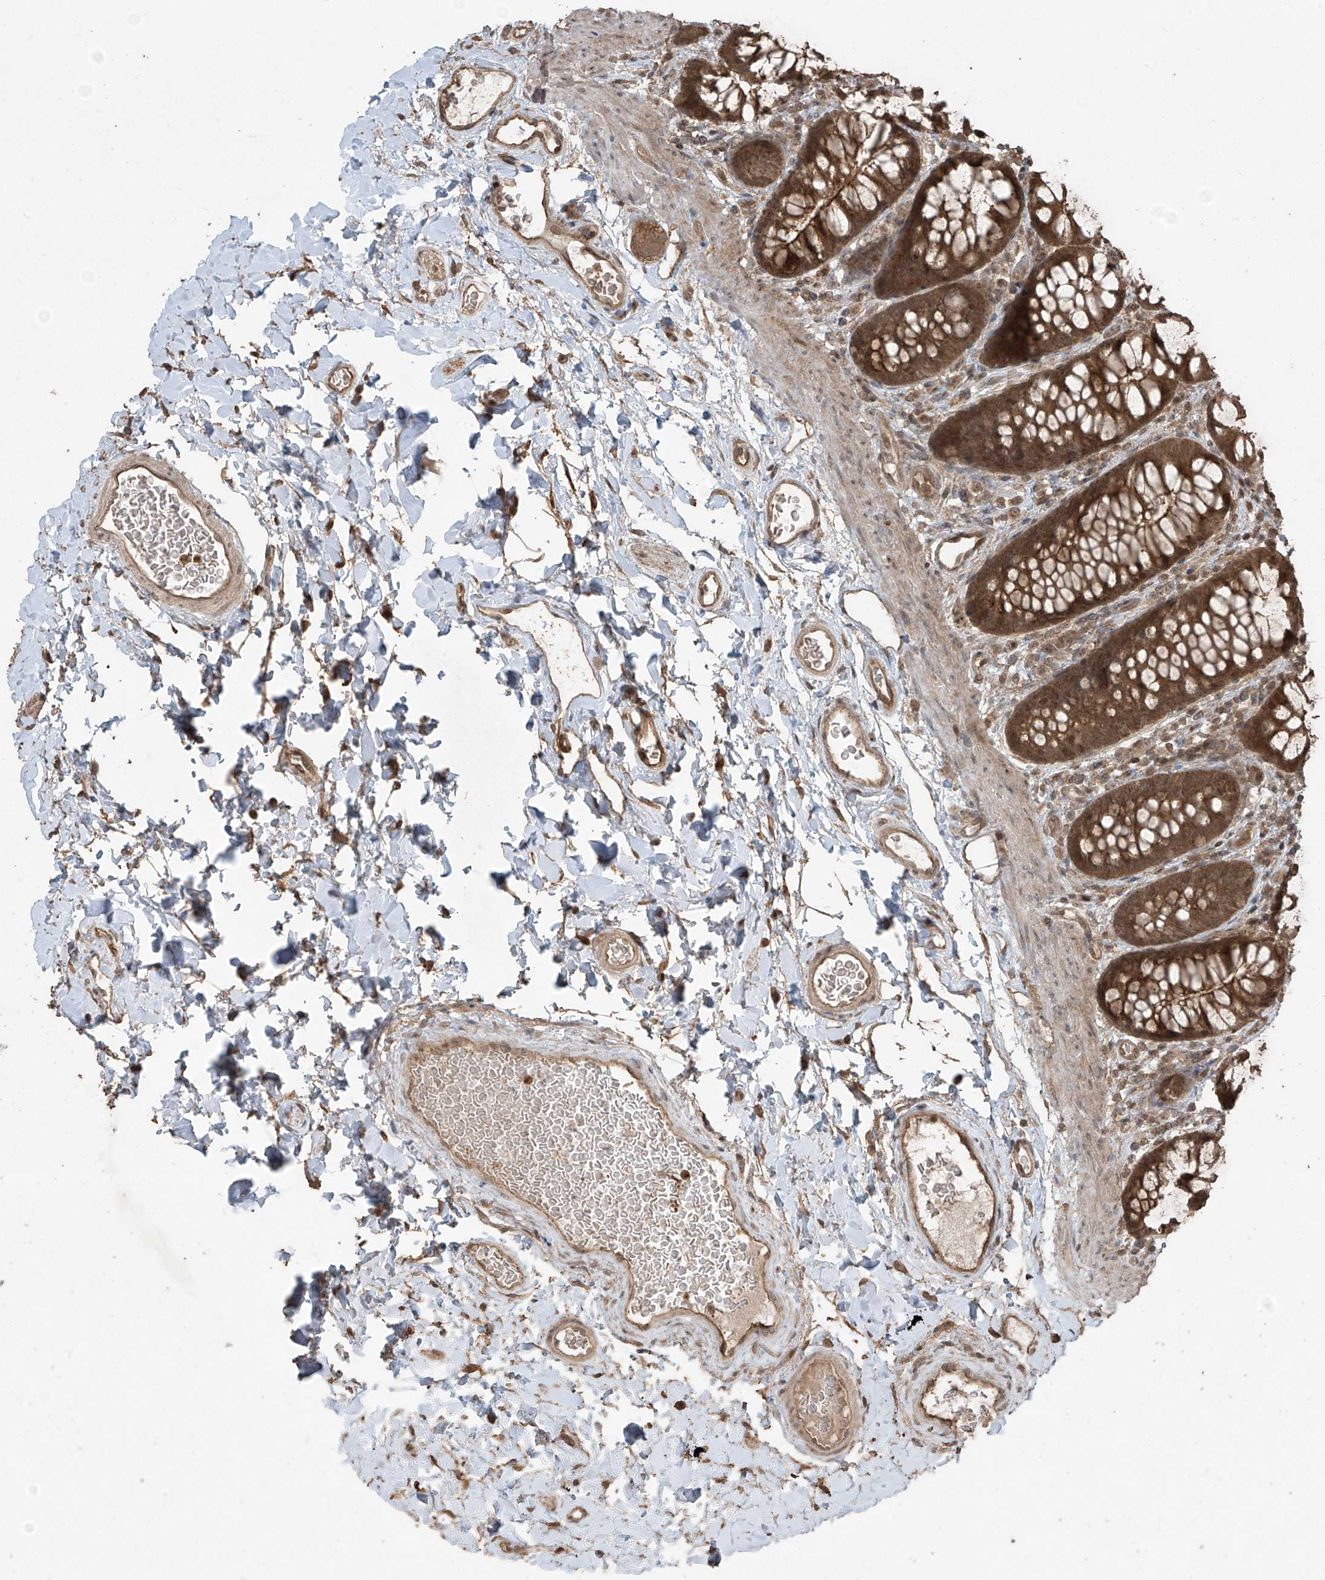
{"staining": {"intensity": "strong", "quantity": ">75%", "location": "cytoplasmic/membranous"}, "tissue": "colon", "cell_type": "Endothelial cells", "image_type": "normal", "snomed": [{"axis": "morphology", "description": "Normal tissue, NOS"}, {"axis": "topography", "description": "Colon"}], "caption": "Colon stained for a protein (brown) demonstrates strong cytoplasmic/membranous positive expression in about >75% of endothelial cells.", "gene": "PGPEP1", "patient": {"sex": "female", "age": 62}}